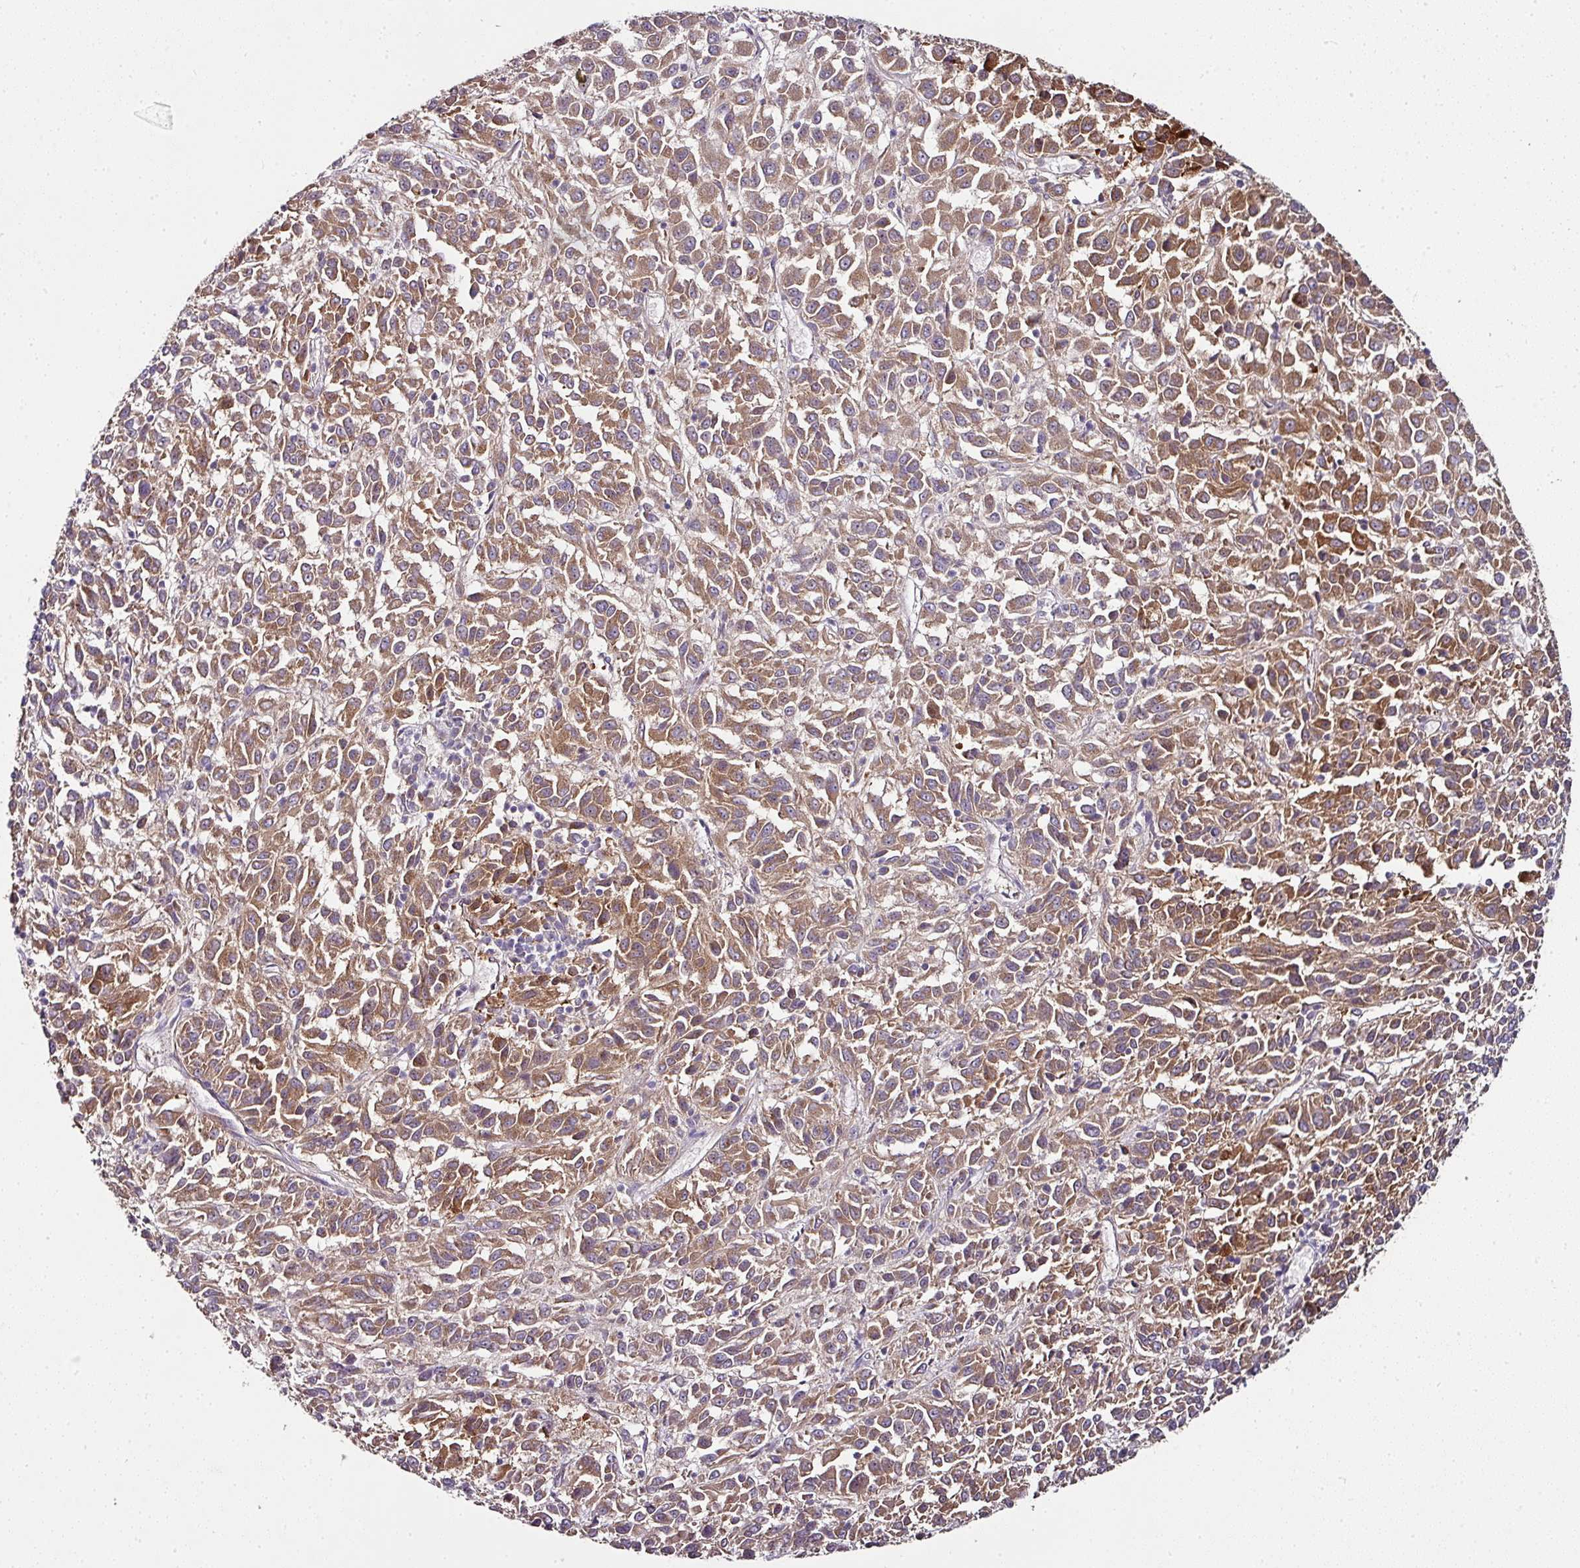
{"staining": {"intensity": "moderate", "quantity": ">75%", "location": "cytoplasmic/membranous"}, "tissue": "melanoma", "cell_type": "Tumor cells", "image_type": "cancer", "snomed": [{"axis": "morphology", "description": "Malignant melanoma, Metastatic site"}, {"axis": "topography", "description": "Lung"}], "caption": "Tumor cells exhibit medium levels of moderate cytoplasmic/membranous positivity in about >75% of cells in human malignant melanoma (metastatic site).", "gene": "SKIC2", "patient": {"sex": "male", "age": 64}}